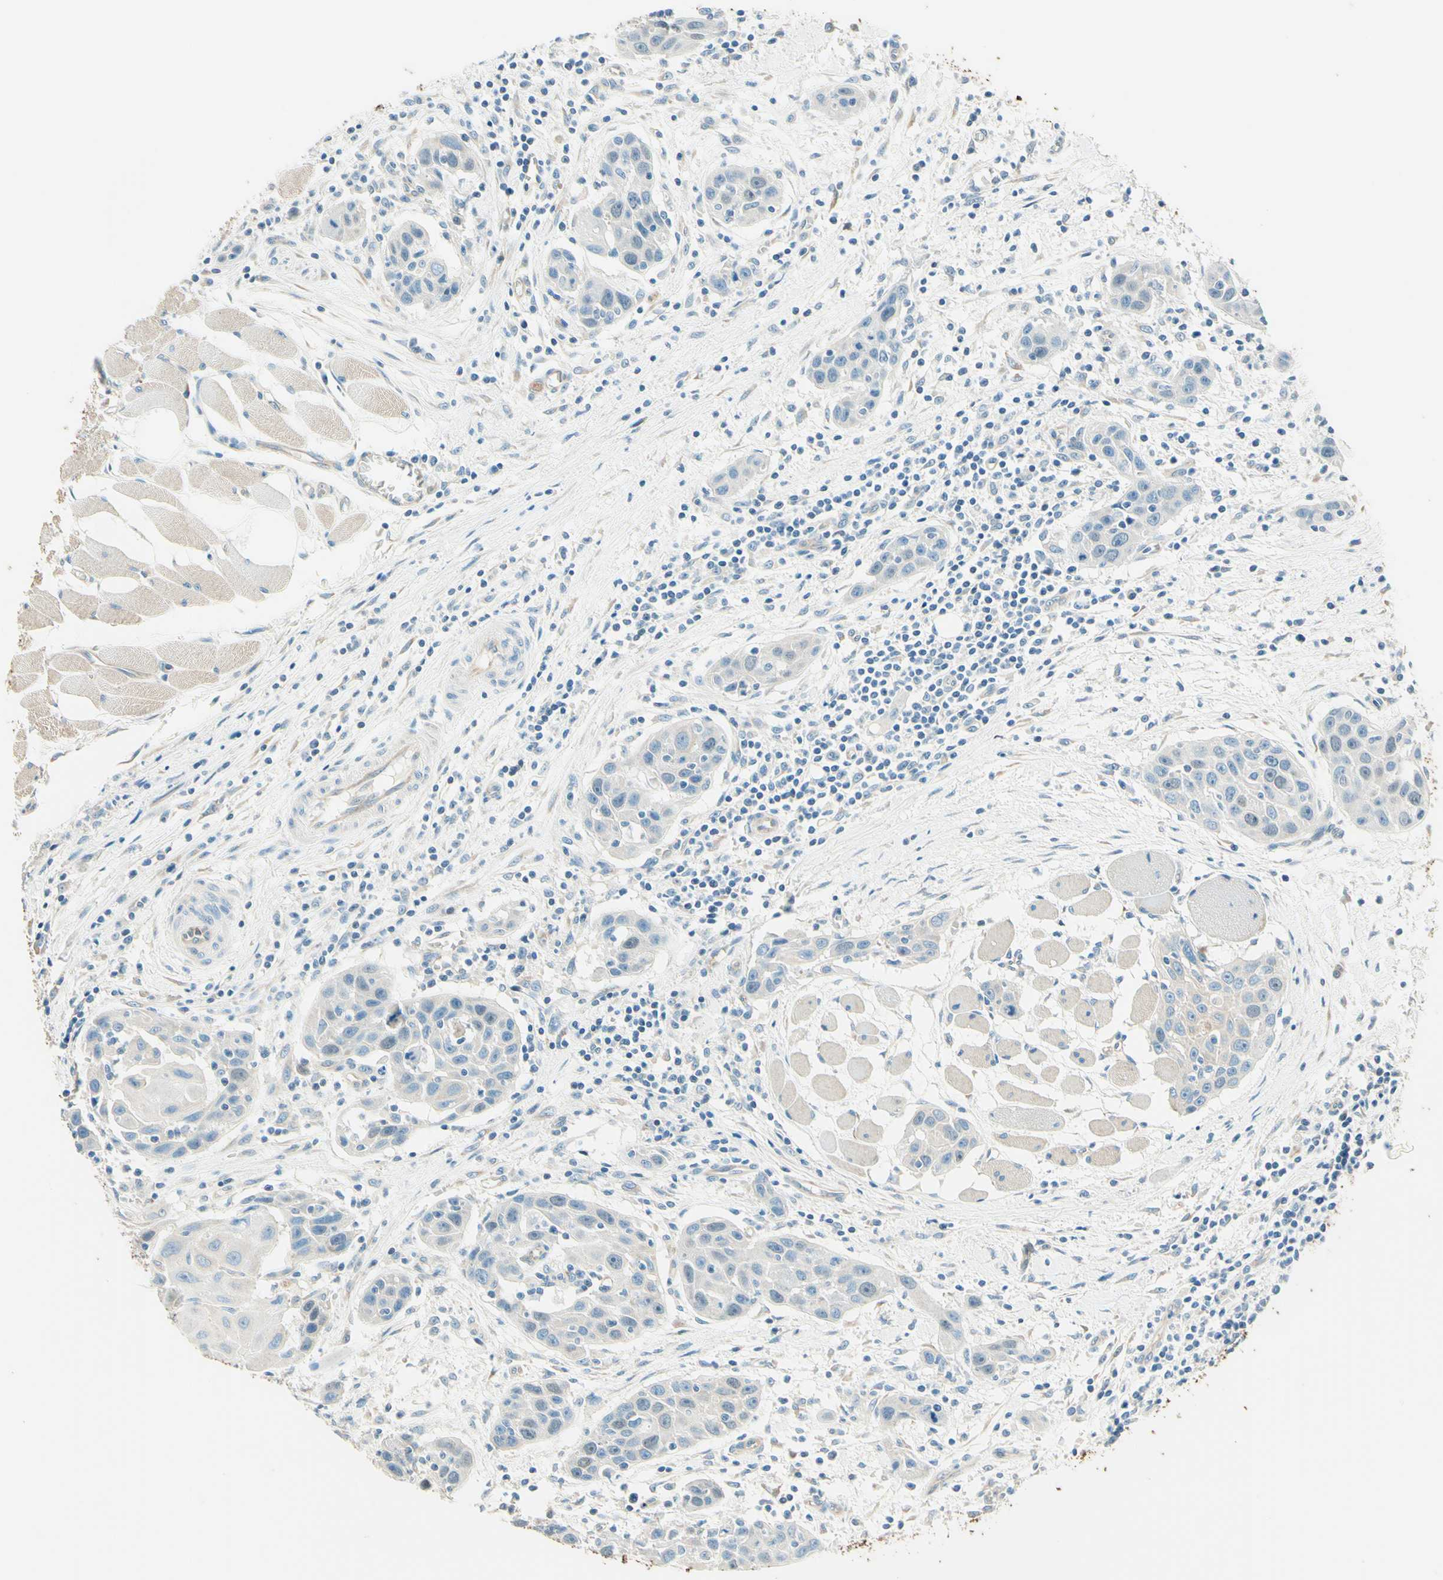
{"staining": {"intensity": "negative", "quantity": "none", "location": "none"}, "tissue": "head and neck cancer", "cell_type": "Tumor cells", "image_type": "cancer", "snomed": [{"axis": "morphology", "description": "Squamous cell carcinoma, NOS"}, {"axis": "topography", "description": "Oral tissue"}, {"axis": "topography", "description": "Head-Neck"}], "caption": "Squamous cell carcinoma (head and neck) was stained to show a protein in brown. There is no significant expression in tumor cells.", "gene": "TAOK2", "patient": {"sex": "female", "age": 50}}